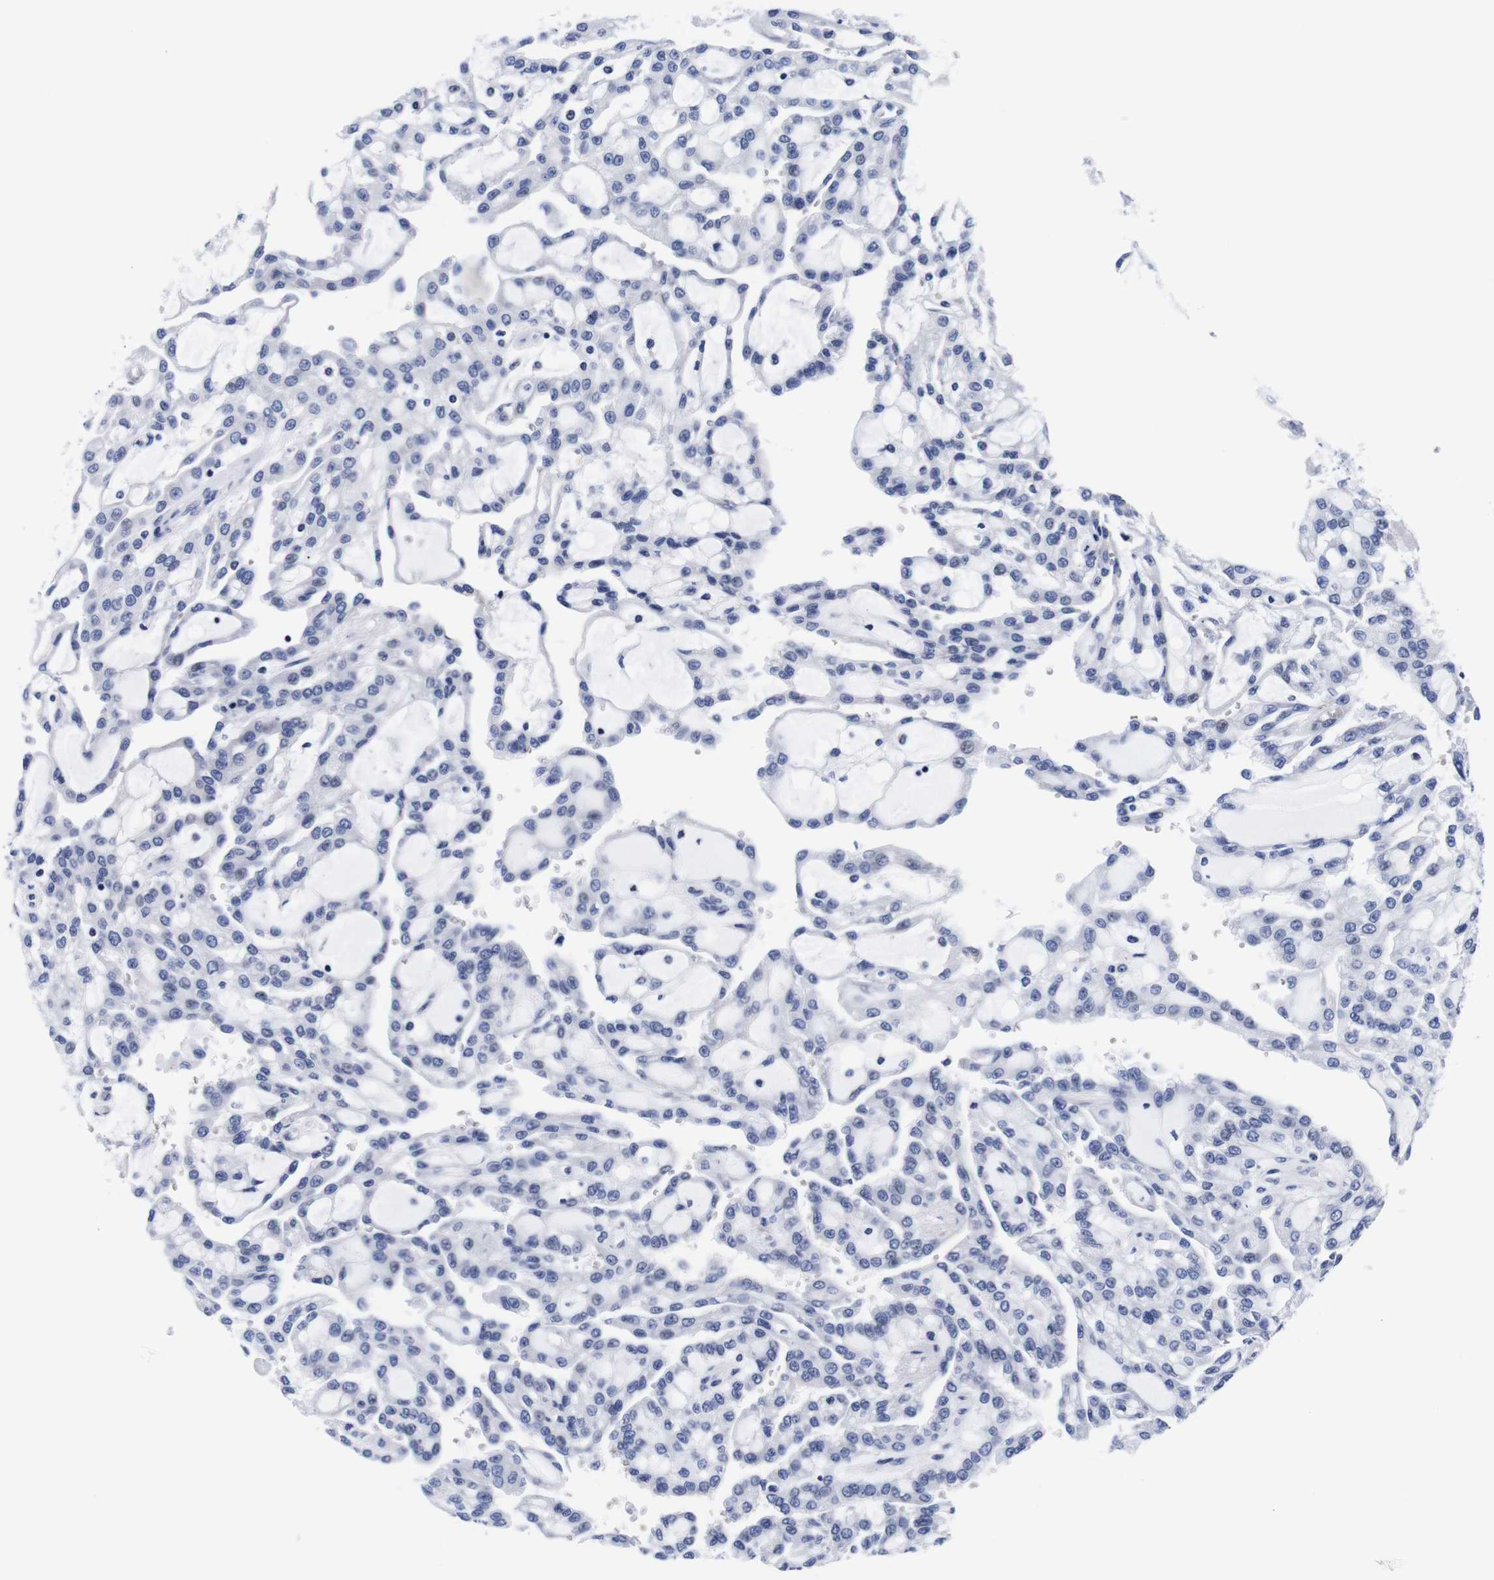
{"staining": {"intensity": "negative", "quantity": "none", "location": "none"}, "tissue": "renal cancer", "cell_type": "Tumor cells", "image_type": "cancer", "snomed": [{"axis": "morphology", "description": "Adenocarcinoma, NOS"}, {"axis": "topography", "description": "Kidney"}], "caption": "IHC photomicrograph of neoplastic tissue: human renal adenocarcinoma stained with DAB displays no significant protein positivity in tumor cells. The staining was performed using DAB (3,3'-diaminobenzidine) to visualize the protein expression in brown, while the nuclei were stained in blue with hematoxylin (Magnification: 20x).", "gene": "CLEC4G", "patient": {"sex": "male", "age": 63}}